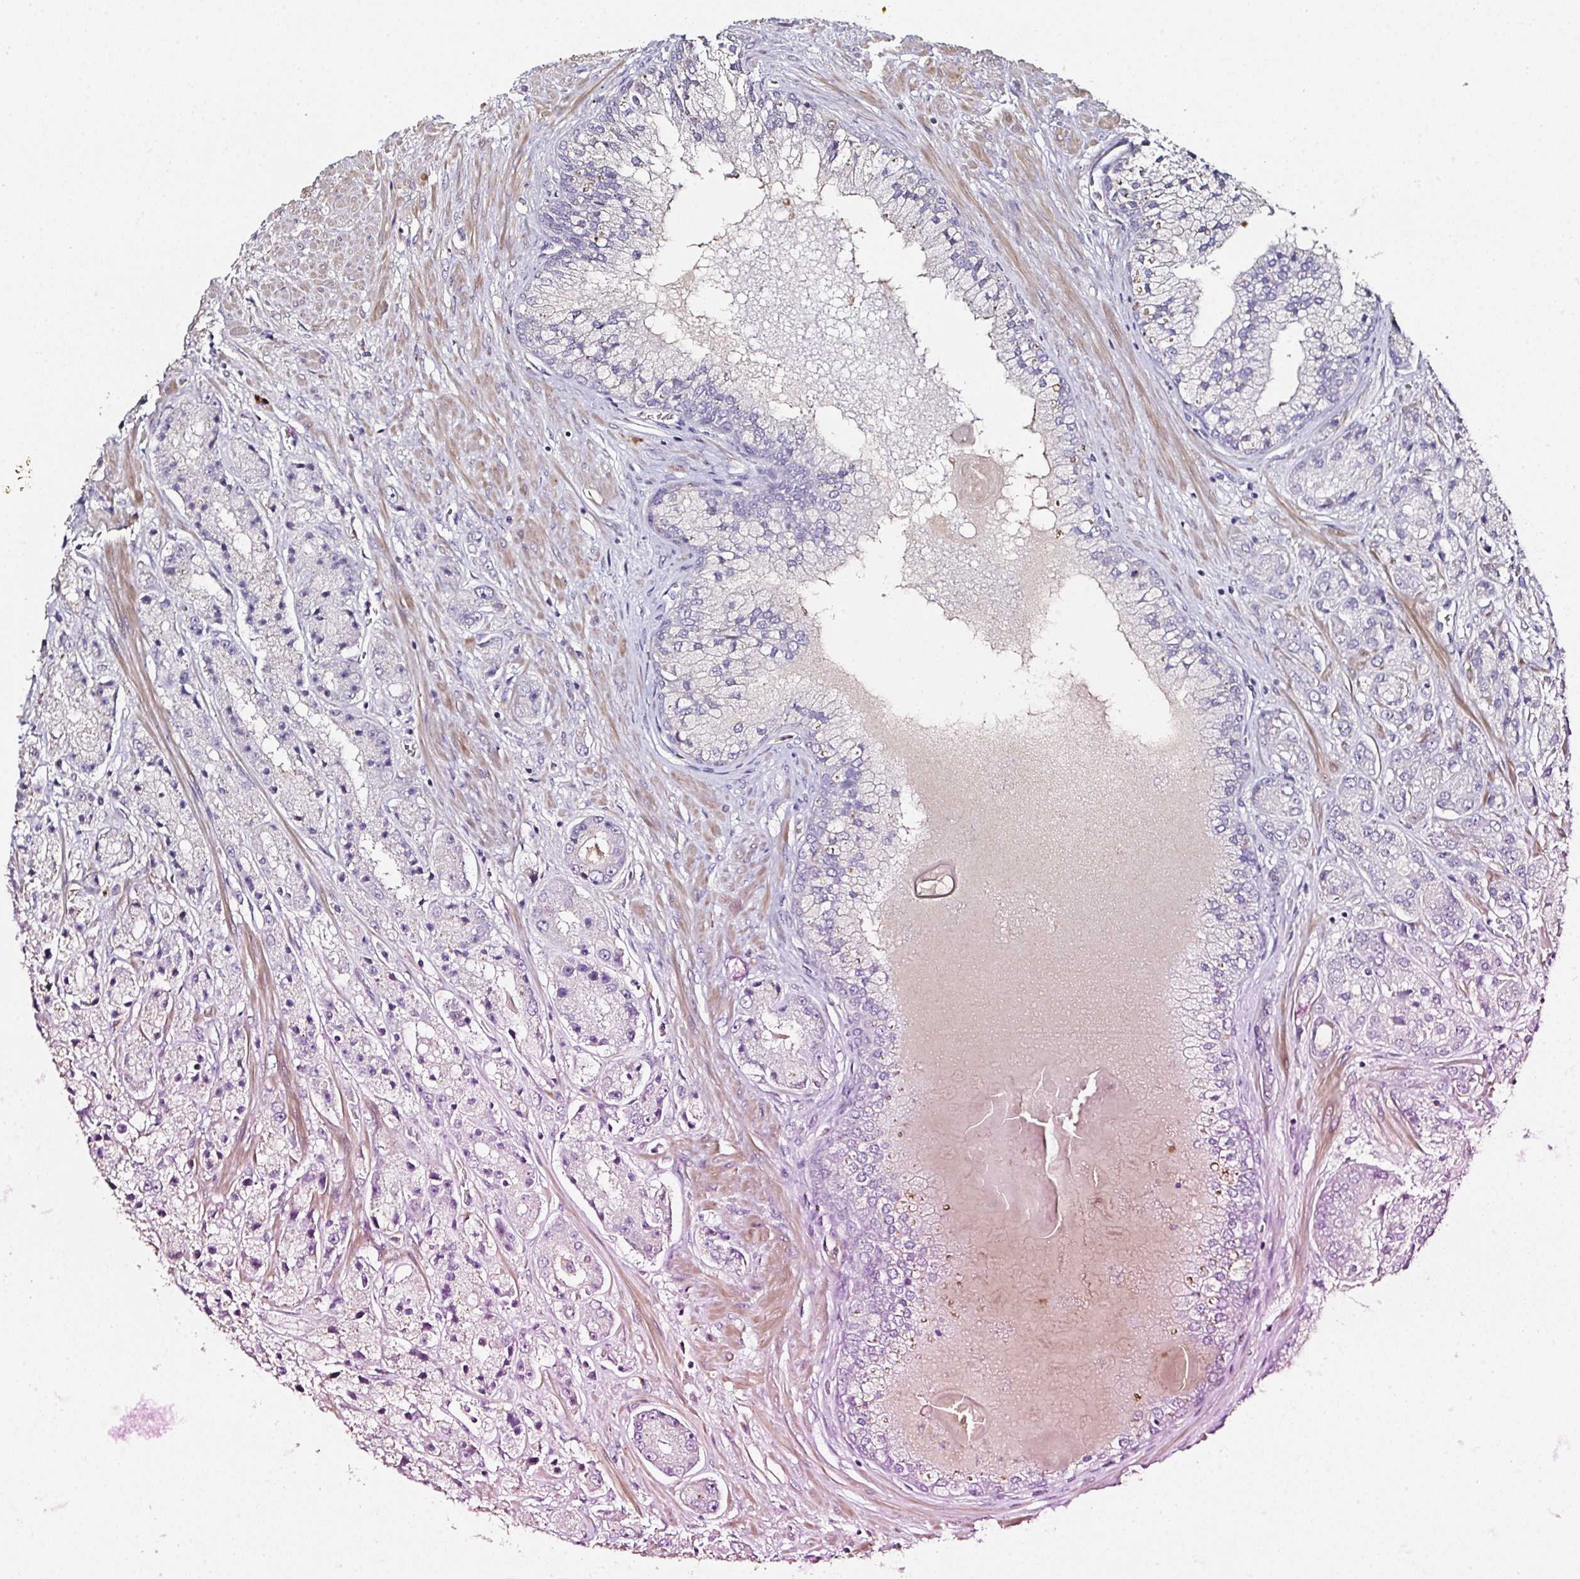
{"staining": {"intensity": "negative", "quantity": "none", "location": "none"}, "tissue": "prostate cancer", "cell_type": "Tumor cells", "image_type": "cancer", "snomed": [{"axis": "morphology", "description": "Adenocarcinoma, High grade"}, {"axis": "topography", "description": "Prostate"}], "caption": "Immunohistochemistry image of neoplastic tissue: prostate cancer stained with DAB (3,3'-diaminobenzidine) exhibits no significant protein expression in tumor cells.", "gene": "A1CF", "patient": {"sex": "male", "age": 67}}